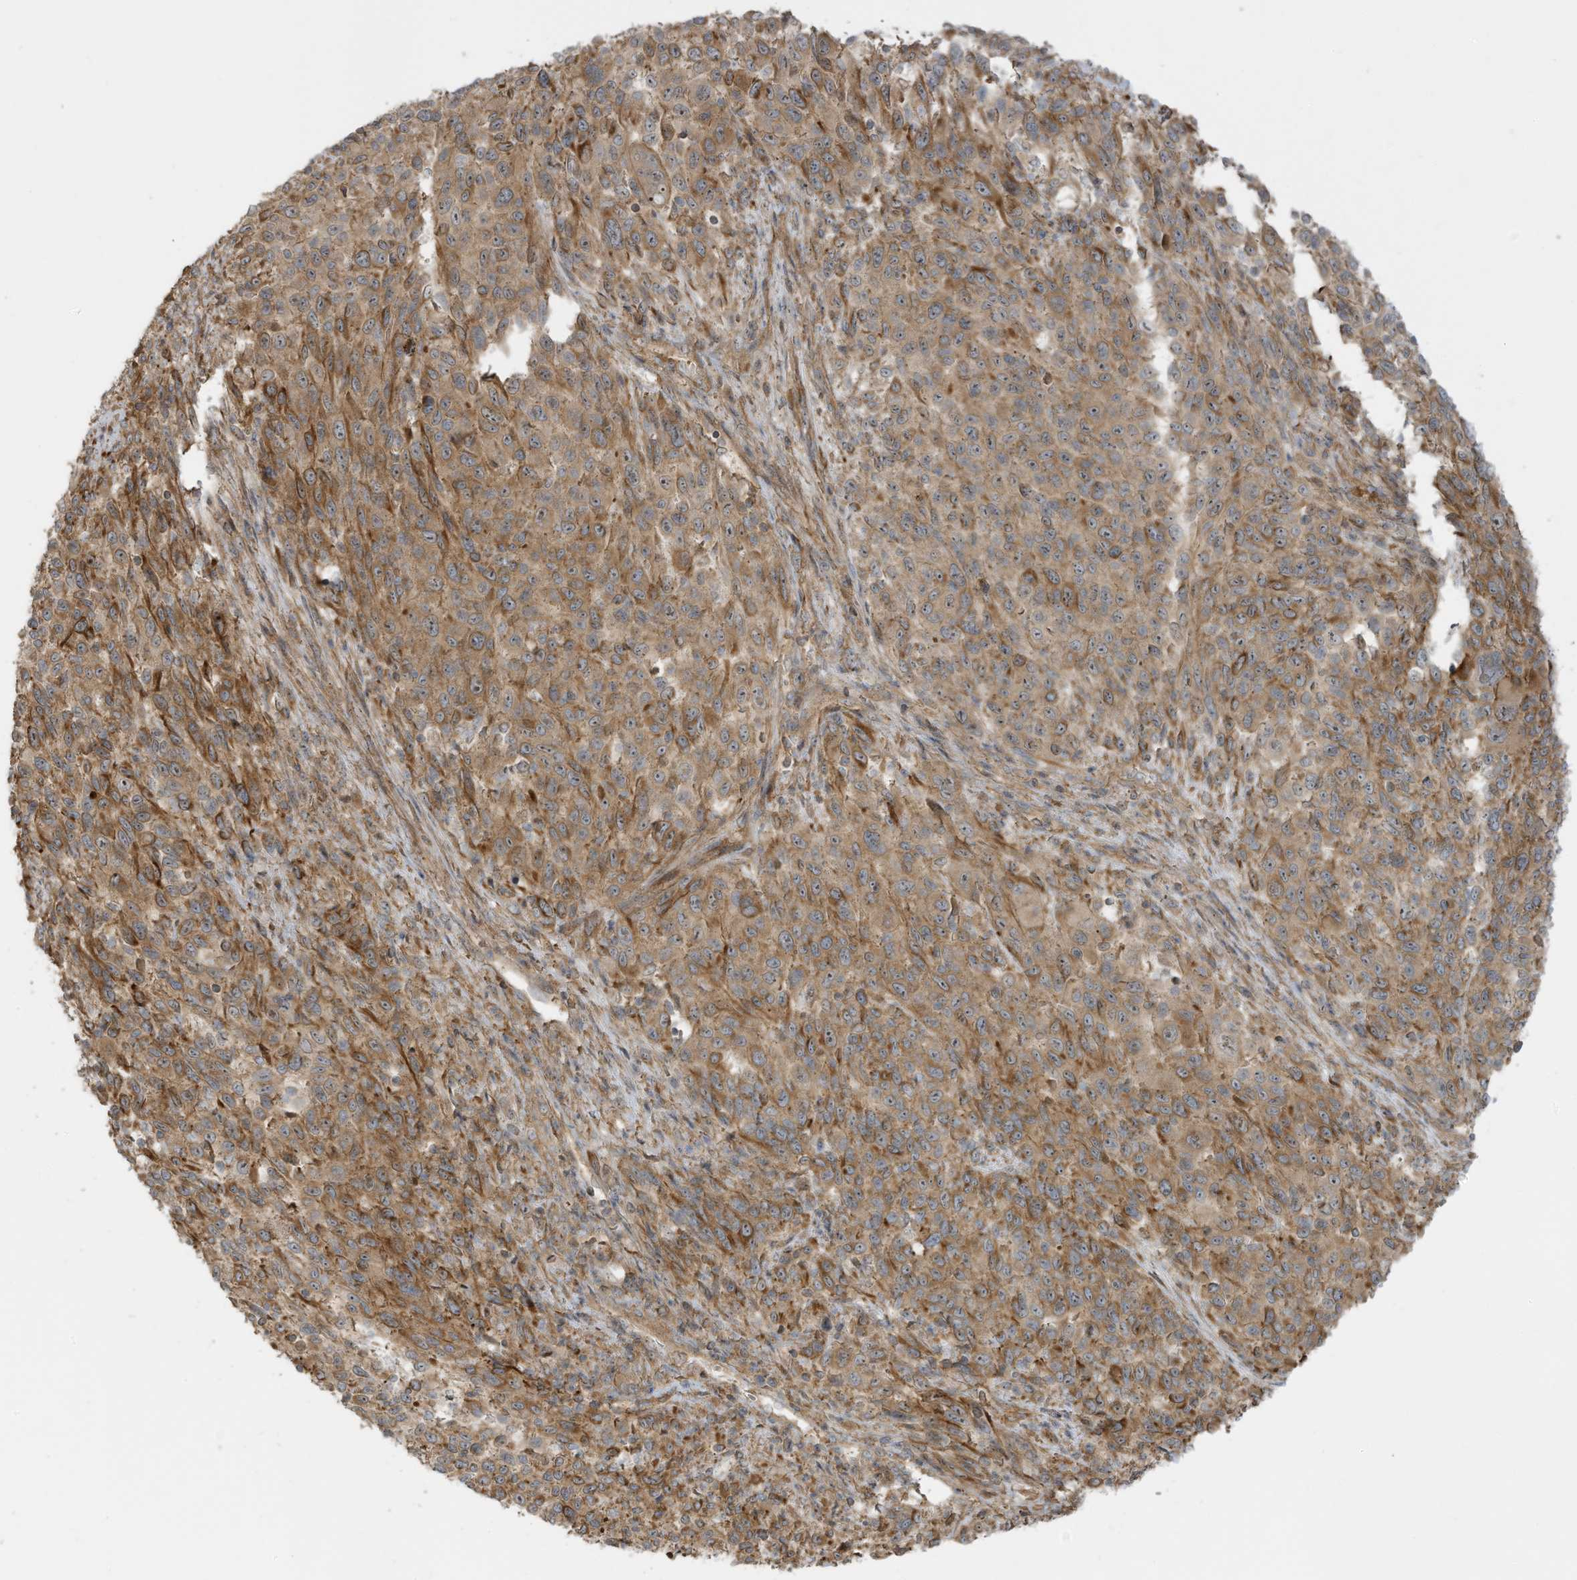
{"staining": {"intensity": "moderate", "quantity": ">75%", "location": "cytoplasmic/membranous"}, "tissue": "melanoma", "cell_type": "Tumor cells", "image_type": "cancer", "snomed": [{"axis": "morphology", "description": "Malignant melanoma, Metastatic site"}, {"axis": "topography", "description": "Lymph node"}], "caption": "Melanoma stained with a brown dye reveals moderate cytoplasmic/membranous positive expression in approximately >75% of tumor cells.", "gene": "ENTR1", "patient": {"sex": "male", "age": 61}}